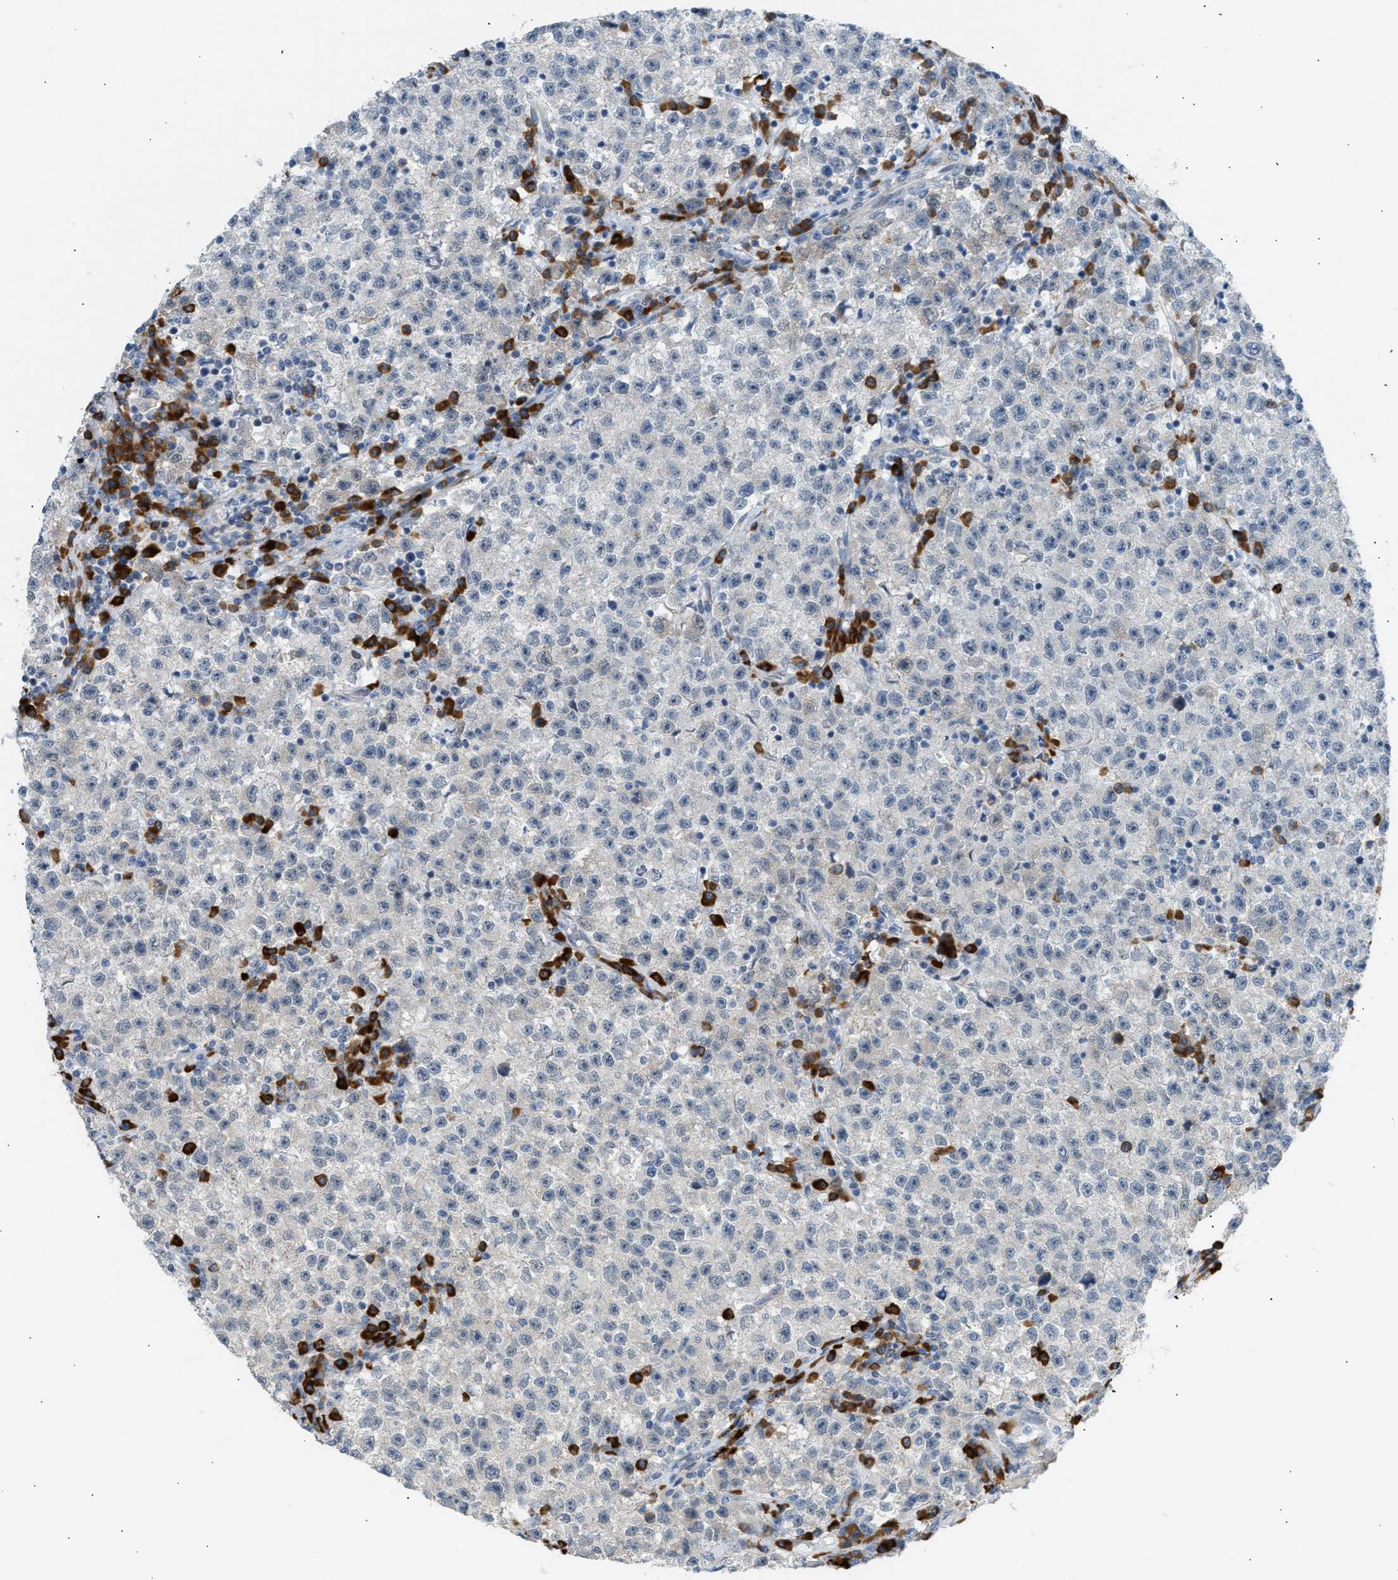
{"staining": {"intensity": "negative", "quantity": "none", "location": "none"}, "tissue": "testis cancer", "cell_type": "Tumor cells", "image_type": "cancer", "snomed": [{"axis": "morphology", "description": "Seminoma, NOS"}, {"axis": "topography", "description": "Testis"}], "caption": "High magnification brightfield microscopy of seminoma (testis) stained with DAB (3,3'-diaminobenzidine) (brown) and counterstained with hematoxylin (blue): tumor cells show no significant expression.", "gene": "KCNC2", "patient": {"sex": "male", "age": 22}}